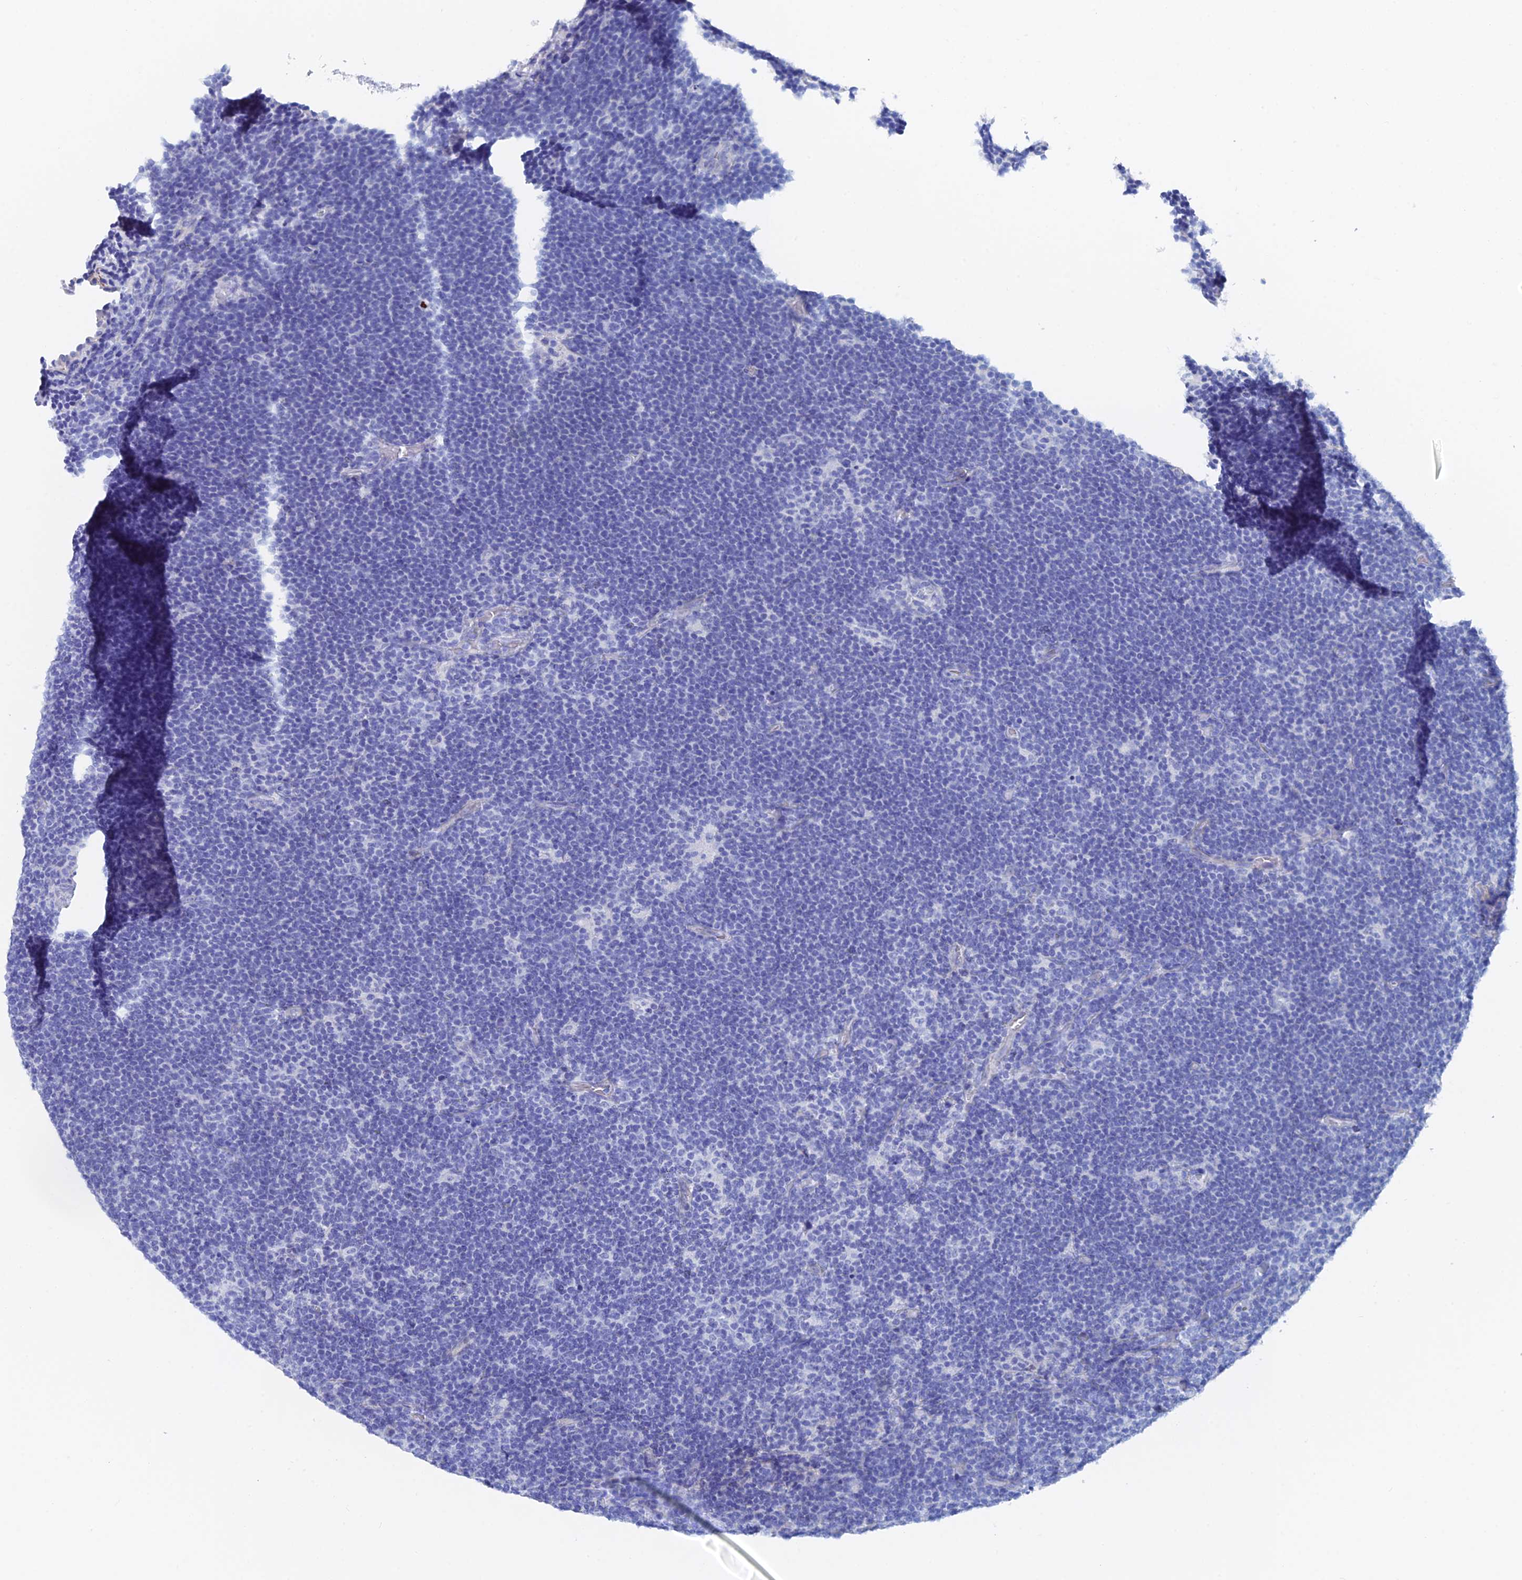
{"staining": {"intensity": "negative", "quantity": "none", "location": "none"}, "tissue": "lymphoma", "cell_type": "Tumor cells", "image_type": "cancer", "snomed": [{"axis": "morphology", "description": "Hodgkin's disease, NOS"}, {"axis": "topography", "description": "Lymph node"}], "caption": "Micrograph shows no significant protein positivity in tumor cells of Hodgkin's disease.", "gene": "KCNK18", "patient": {"sex": "female", "age": 57}}